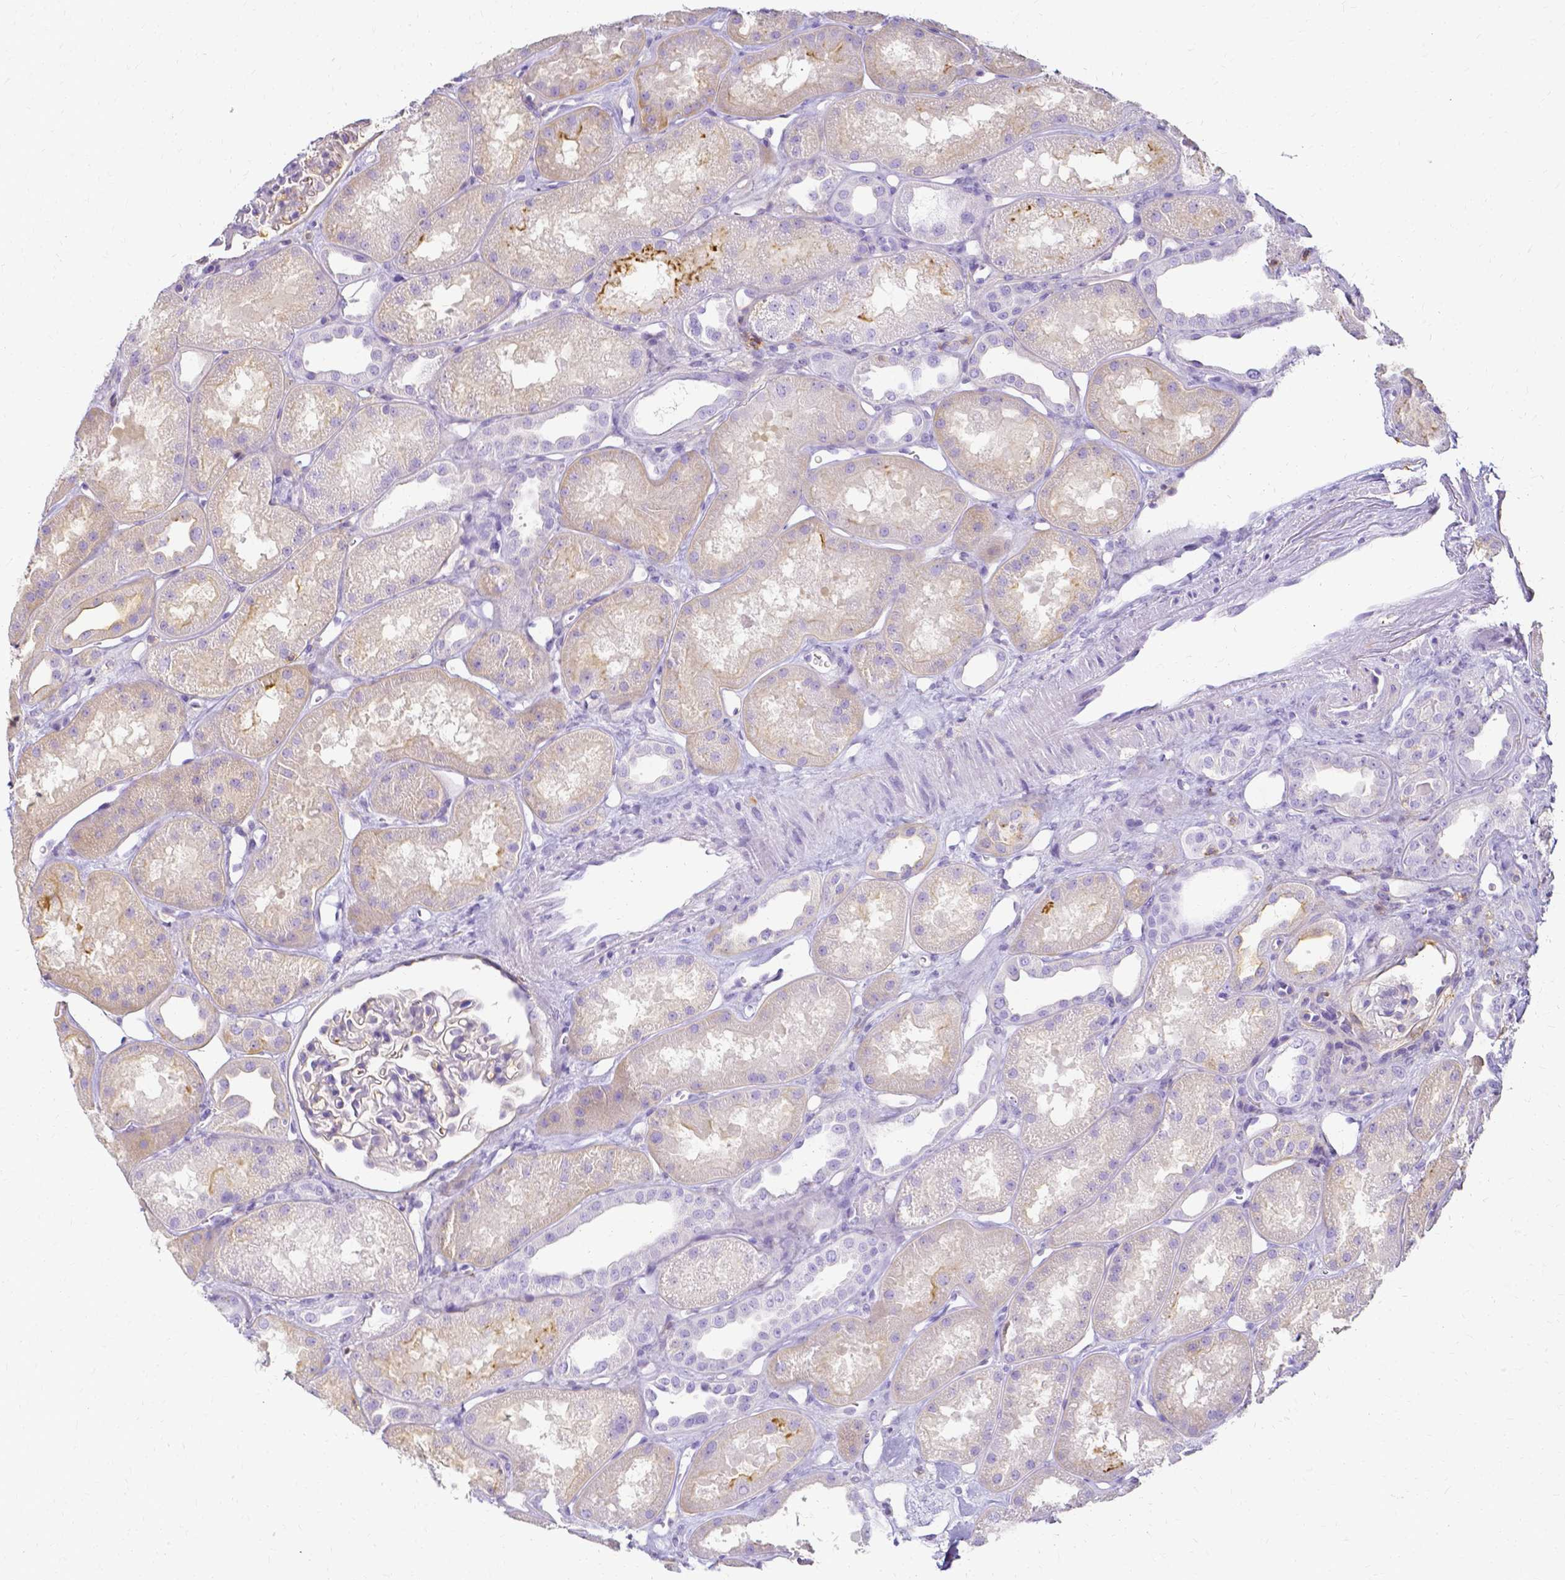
{"staining": {"intensity": "negative", "quantity": "none", "location": "none"}, "tissue": "kidney", "cell_type": "Cells in glomeruli", "image_type": "normal", "snomed": [{"axis": "morphology", "description": "Normal tissue, NOS"}, {"axis": "topography", "description": "Kidney"}], "caption": "An immunohistochemistry (IHC) photomicrograph of unremarkable kidney is shown. There is no staining in cells in glomeruli of kidney.", "gene": "HSPA12A", "patient": {"sex": "male", "age": 61}}